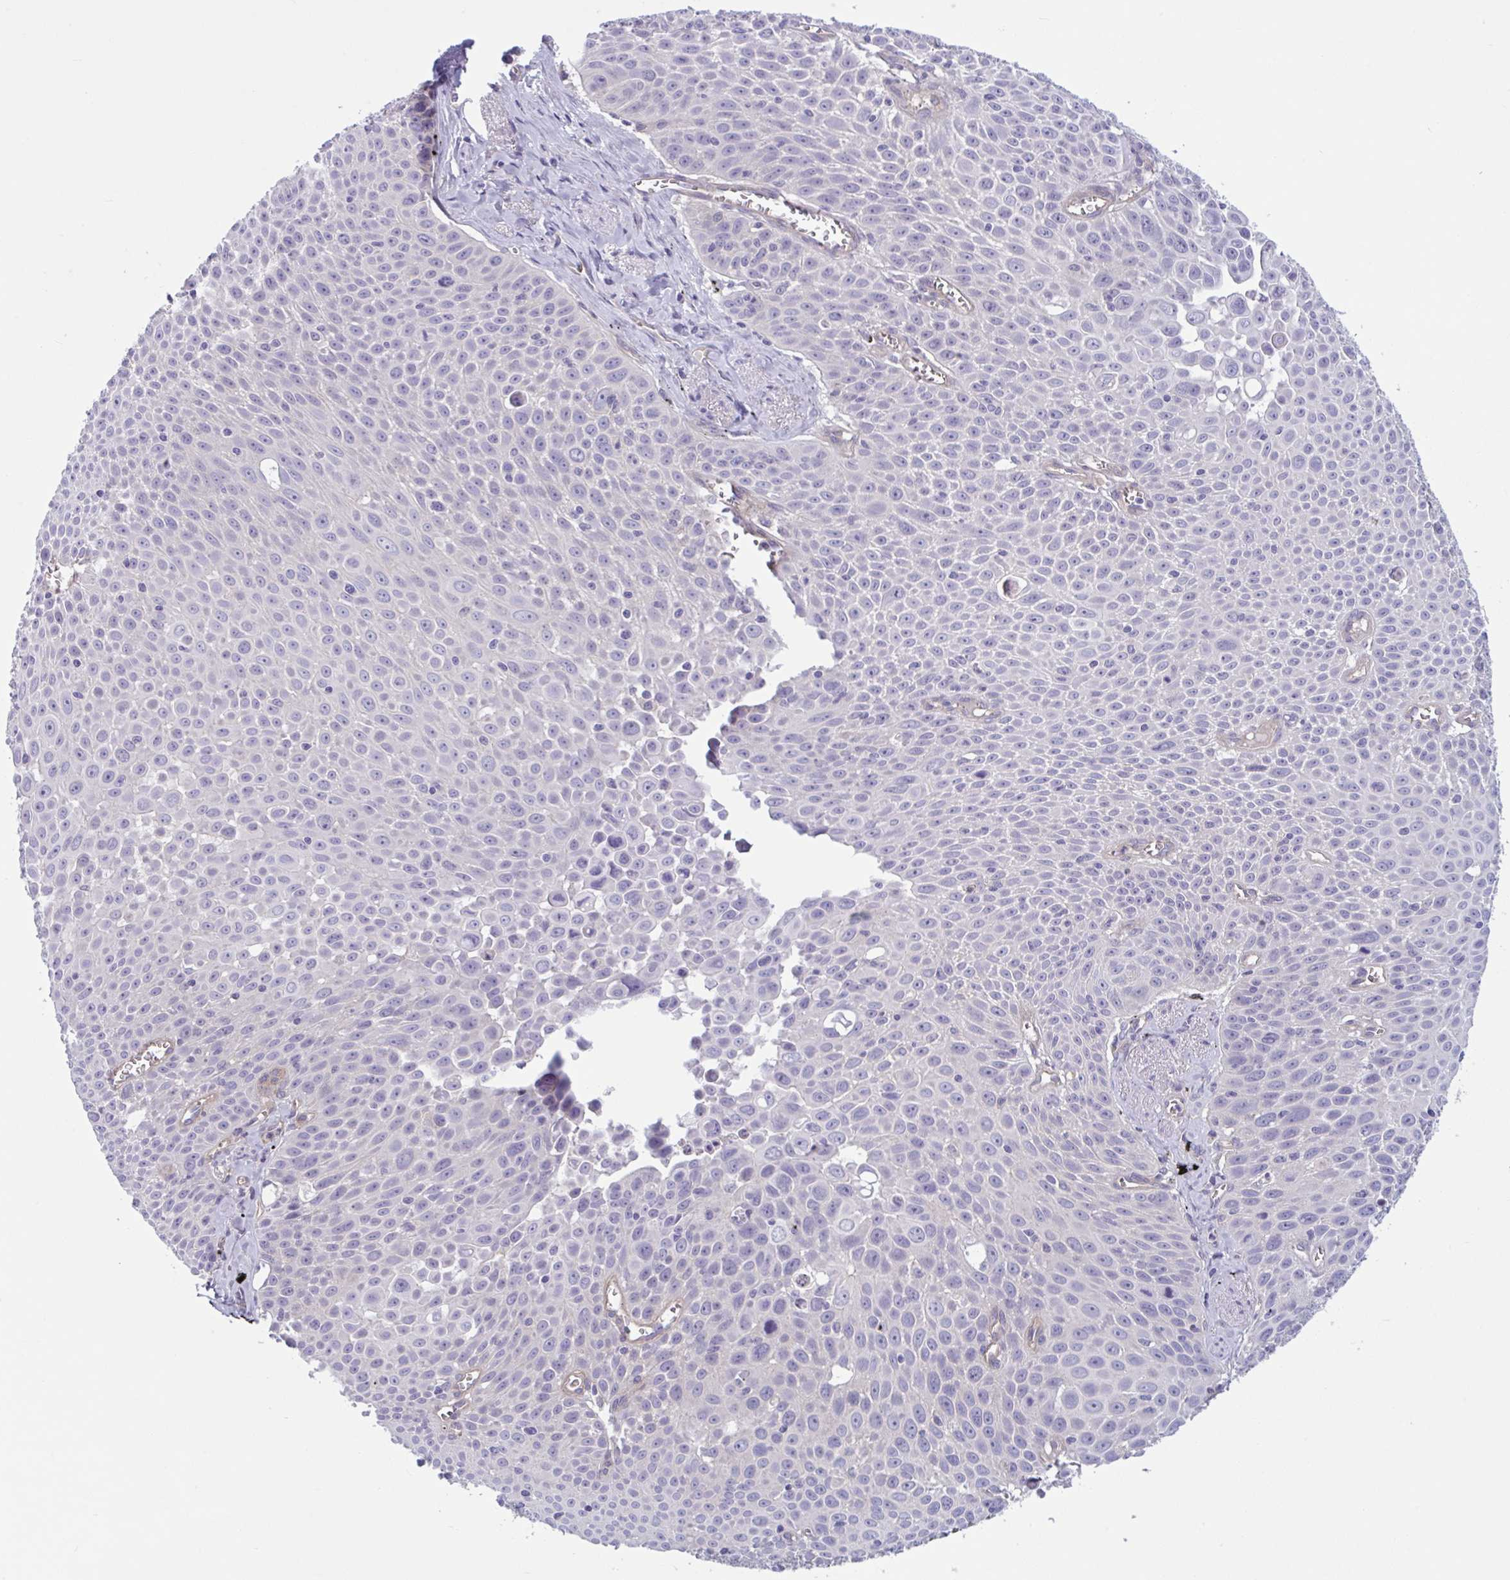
{"staining": {"intensity": "negative", "quantity": "none", "location": "none"}, "tissue": "lung cancer", "cell_type": "Tumor cells", "image_type": "cancer", "snomed": [{"axis": "morphology", "description": "Squamous cell carcinoma, NOS"}, {"axis": "morphology", "description": "Squamous cell carcinoma, metastatic, NOS"}, {"axis": "topography", "description": "Lymph node"}, {"axis": "topography", "description": "Lung"}], "caption": "Squamous cell carcinoma (lung) was stained to show a protein in brown. There is no significant positivity in tumor cells.", "gene": "TTC7B", "patient": {"sex": "female", "age": 62}}